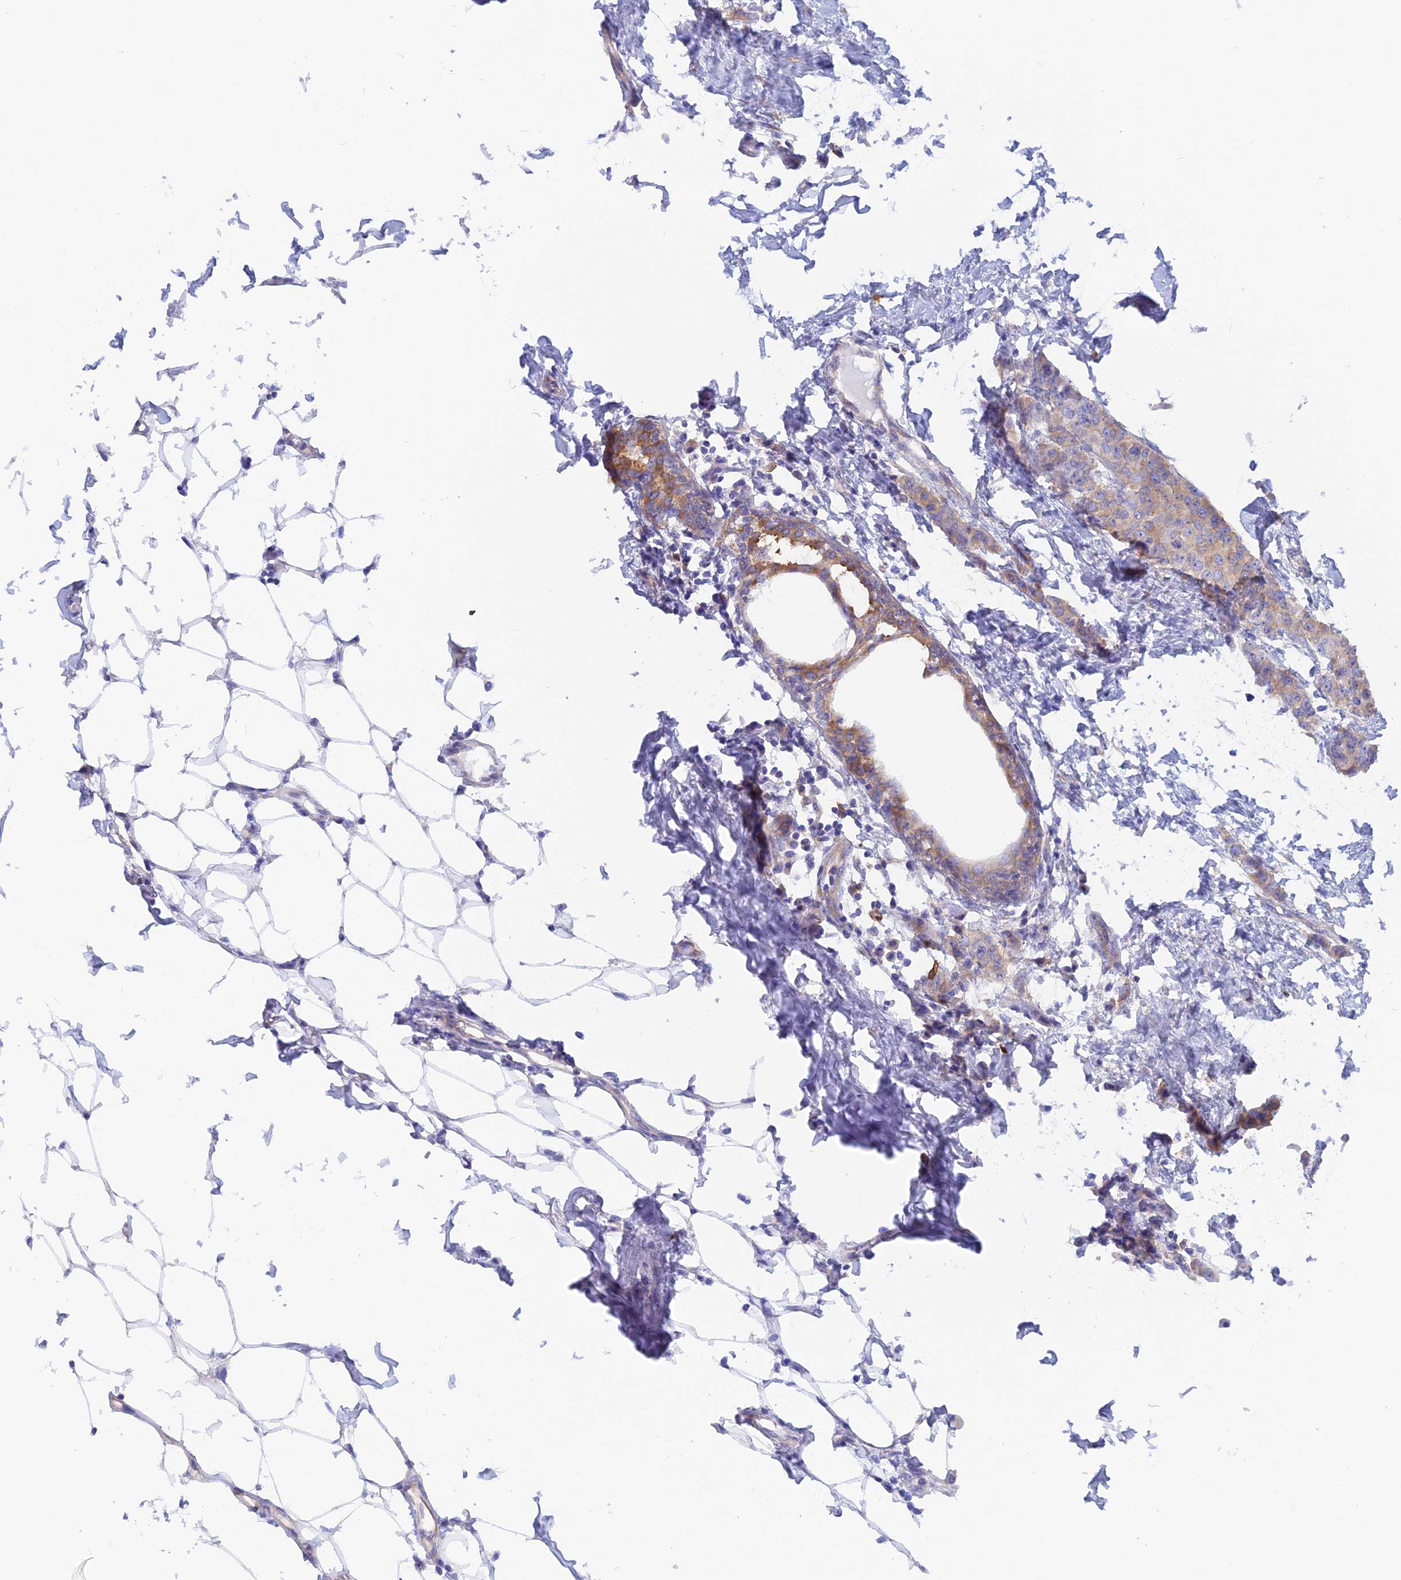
{"staining": {"intensity": "moderate", "quantity": ">75%", "location": "cytoplasmic/membranous"}, "tissue": "breast cancer", "cell_type": "Tumor cells", "image_type": "cancer", "snomed": [{"axis": "morphology", "description": "Duct carcinoma"}, {"axis": "topography", "description": "Breast"}], "caption": "Brown immunohistochemical staining in breast cancer (intraductal carcinoma) demonstrates moderate cytoplasmic/membranous staining in approximately >75% of tumor cells.", "gene": "LZTFL1", "patient": {"sex": "female", "age": 40}}